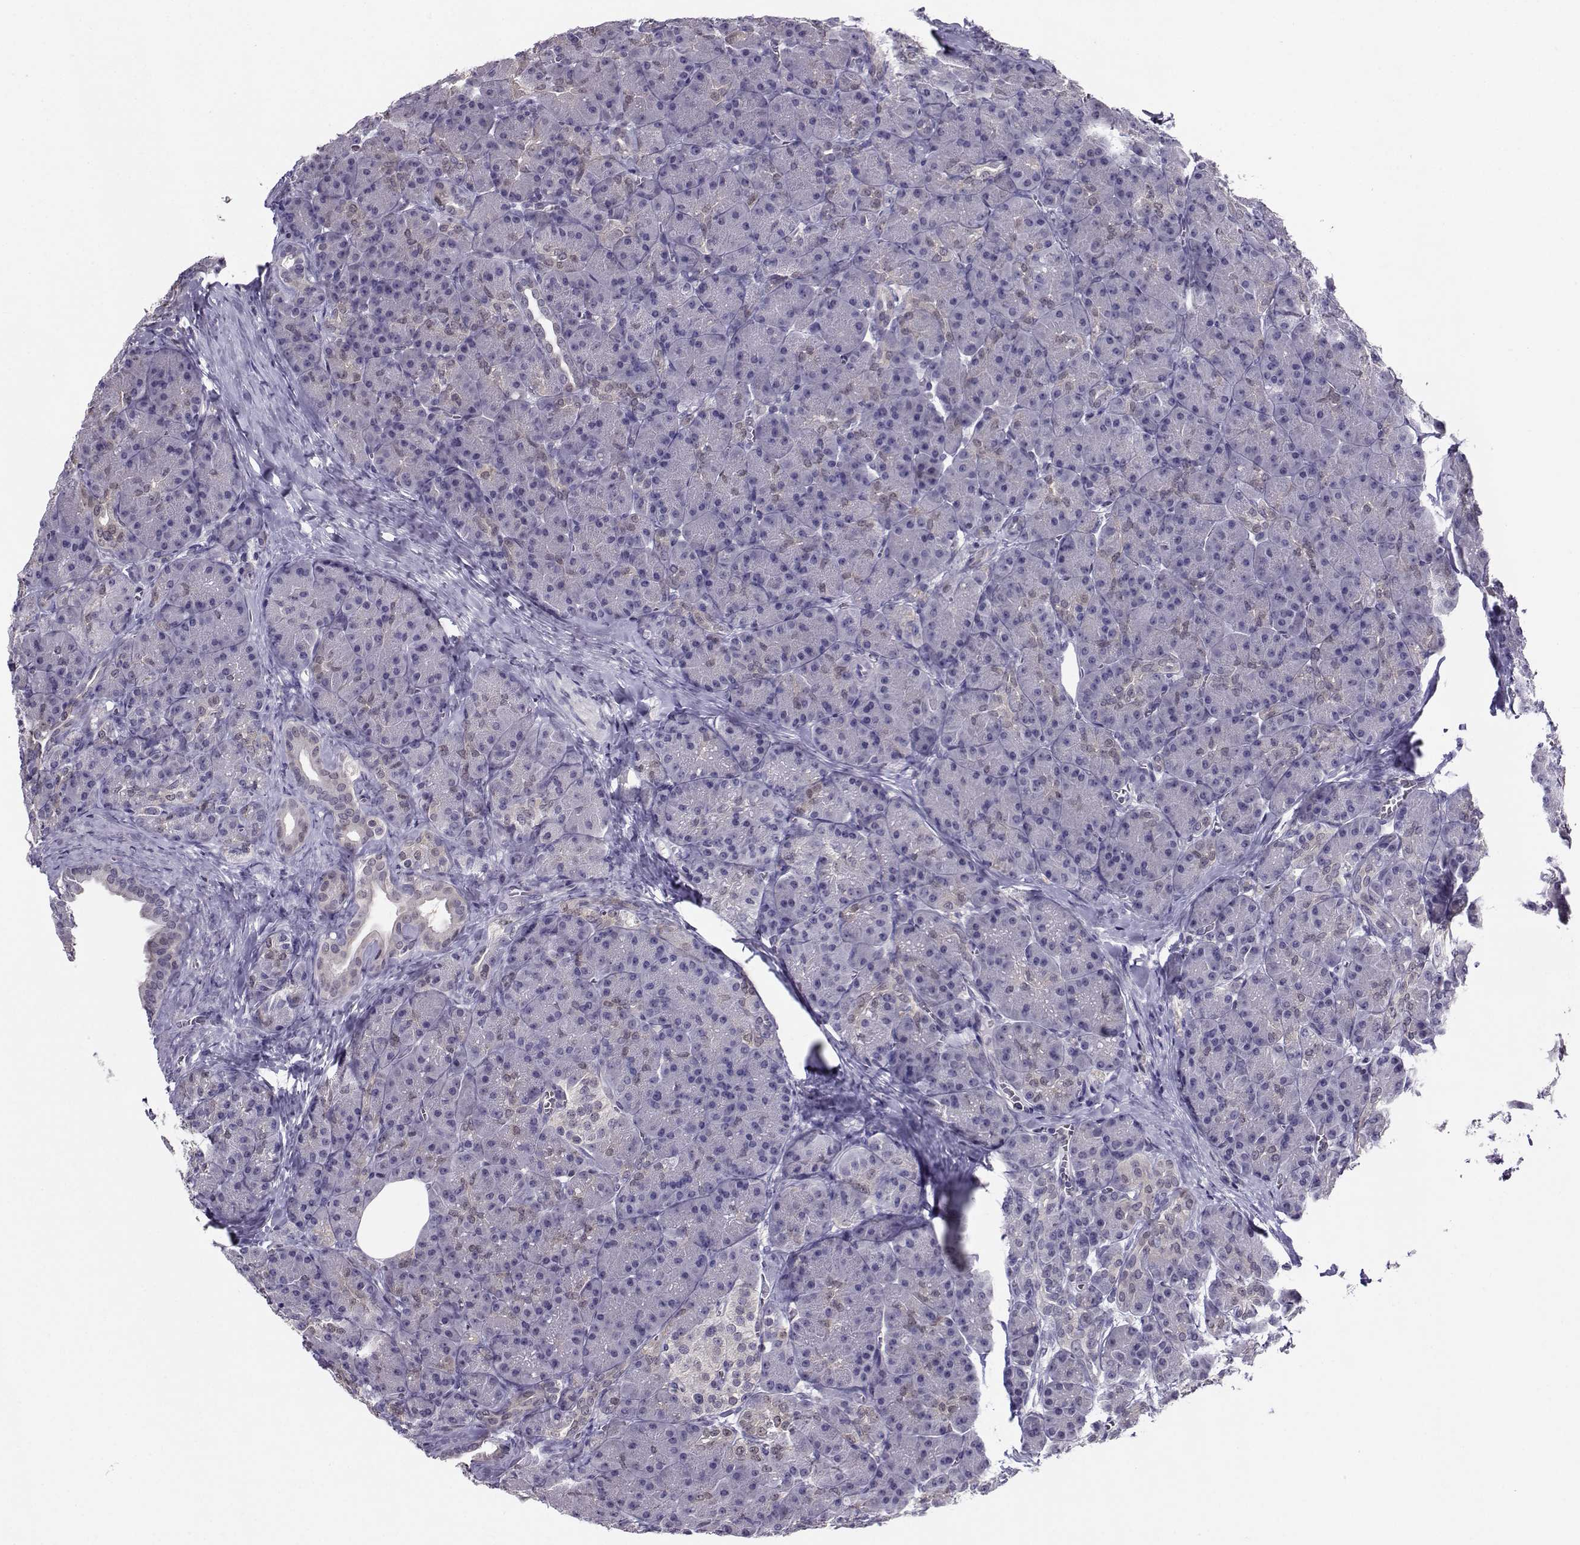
{"staining": {"intensity": "negative", "quantity": "none", "location": "none"}, "tissue": "pancreas", "cell_type": "Exocrine glandular cells", "image_type": "normal", "snomed": [{"axis": "morphology", "description": "Normal tissue, NOS"}, {"axis": "topography", "description": "Pancreas"}], "caption": "This is a histopathology image of immunohistochemistry (IHC) staining of benign pancreas, which shows no staining in exocrine glandular cells.", "gene": "PGK1", "patient": {"sex": "male", "age": 57}}